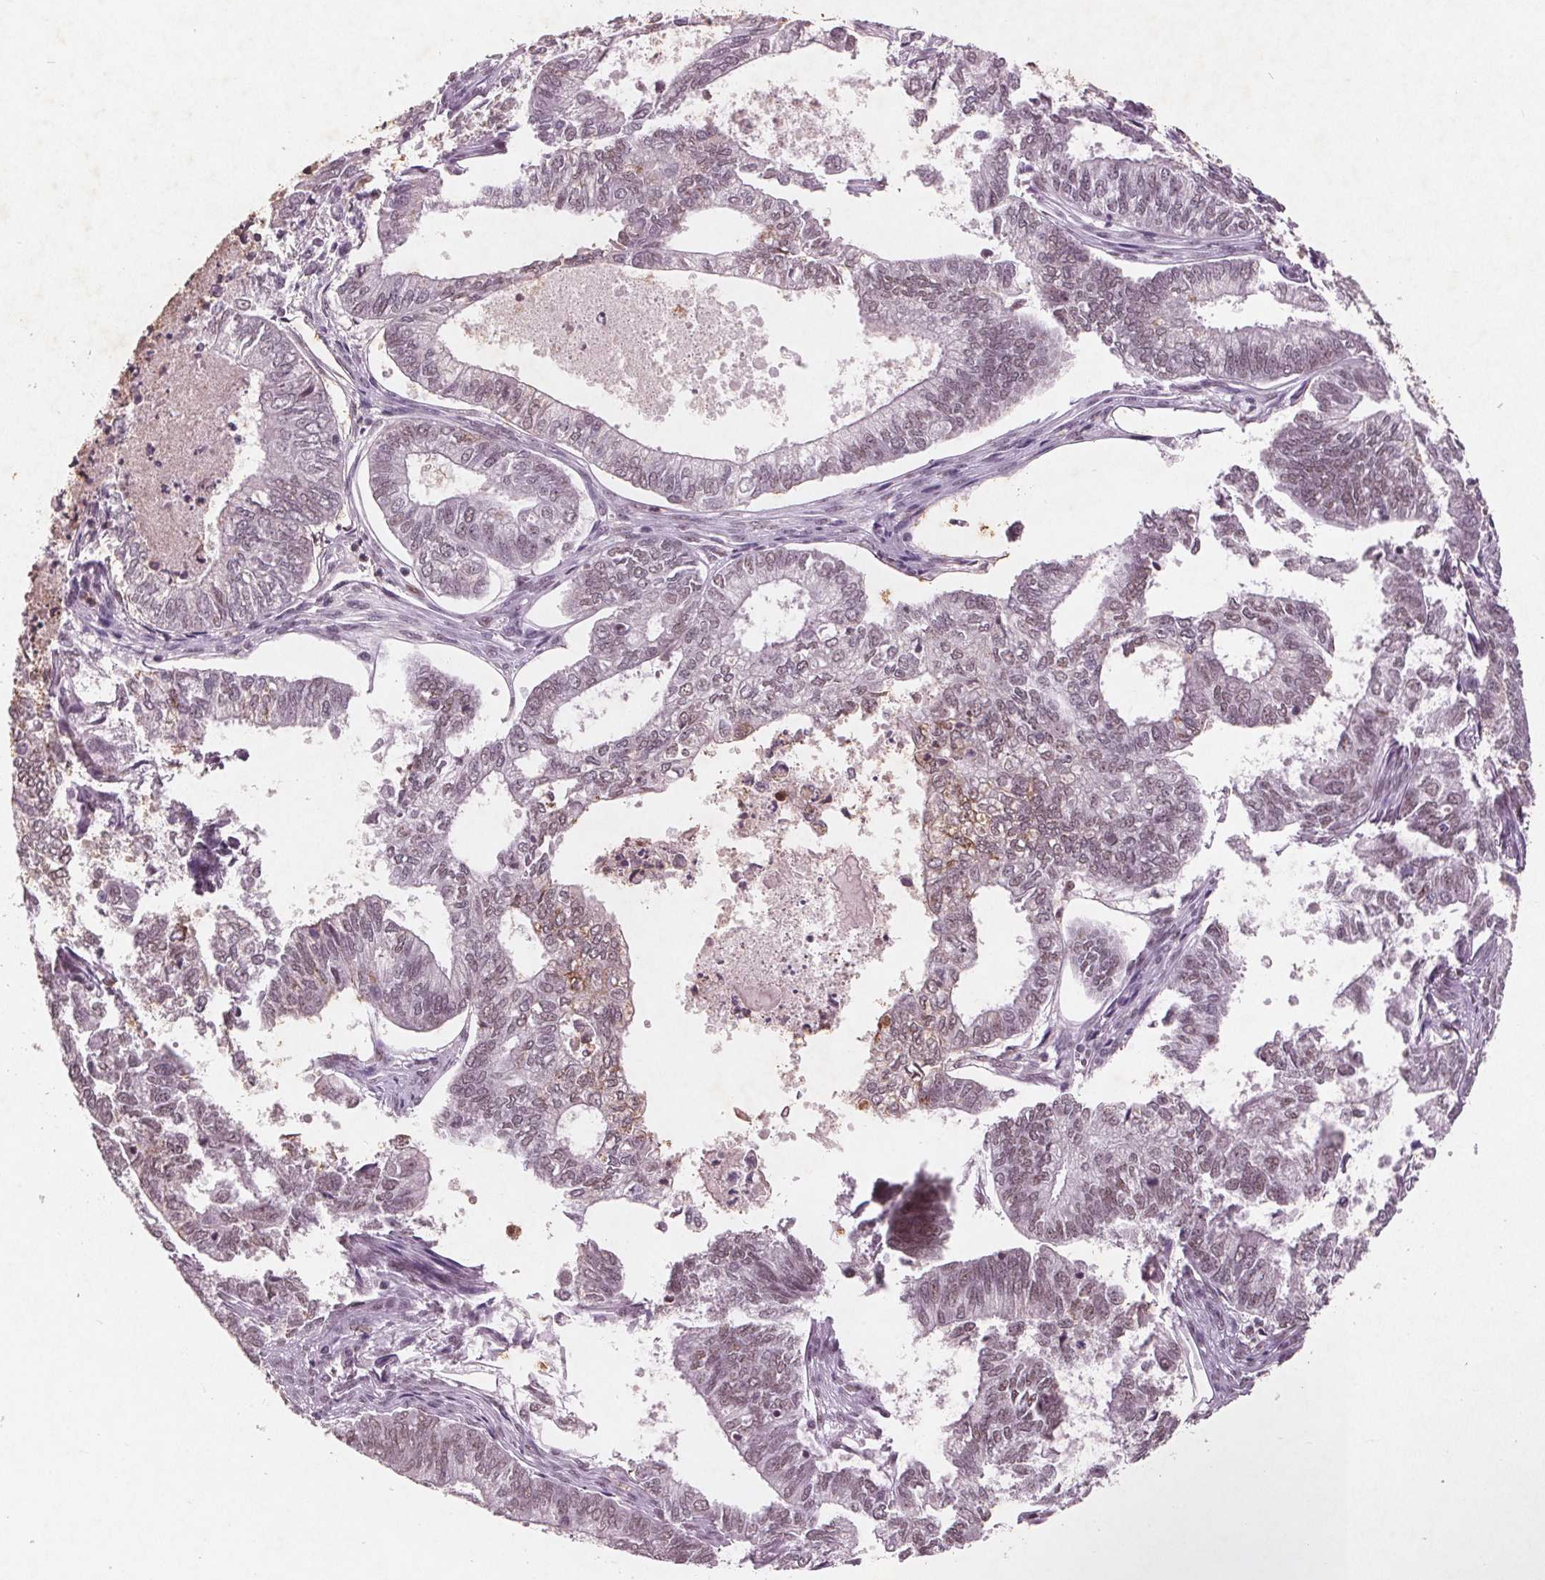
{"staining": {"intensity": "weak", "quantity": "25%-75%", "location": "nuclear"}, "tissue": "ovarian cancer", "cell_type": "Tumor cells", "image_type": "cancer", "snomed": [{"axis": "morphology", "description": "Carcinoma, endometroid"}, {"axis": "topography", "description": "Ovary"}], "caption": "Immunohistochemistry (IHC) photomicrograph of ovarian endometroid carcinoma stained for a protein (brown), which shows low levels of weak nuclear expression in about 25%-75% of tumor cells.", "gene": "RPS6KA2", "patient": {"sex": "female", "age": 64}}